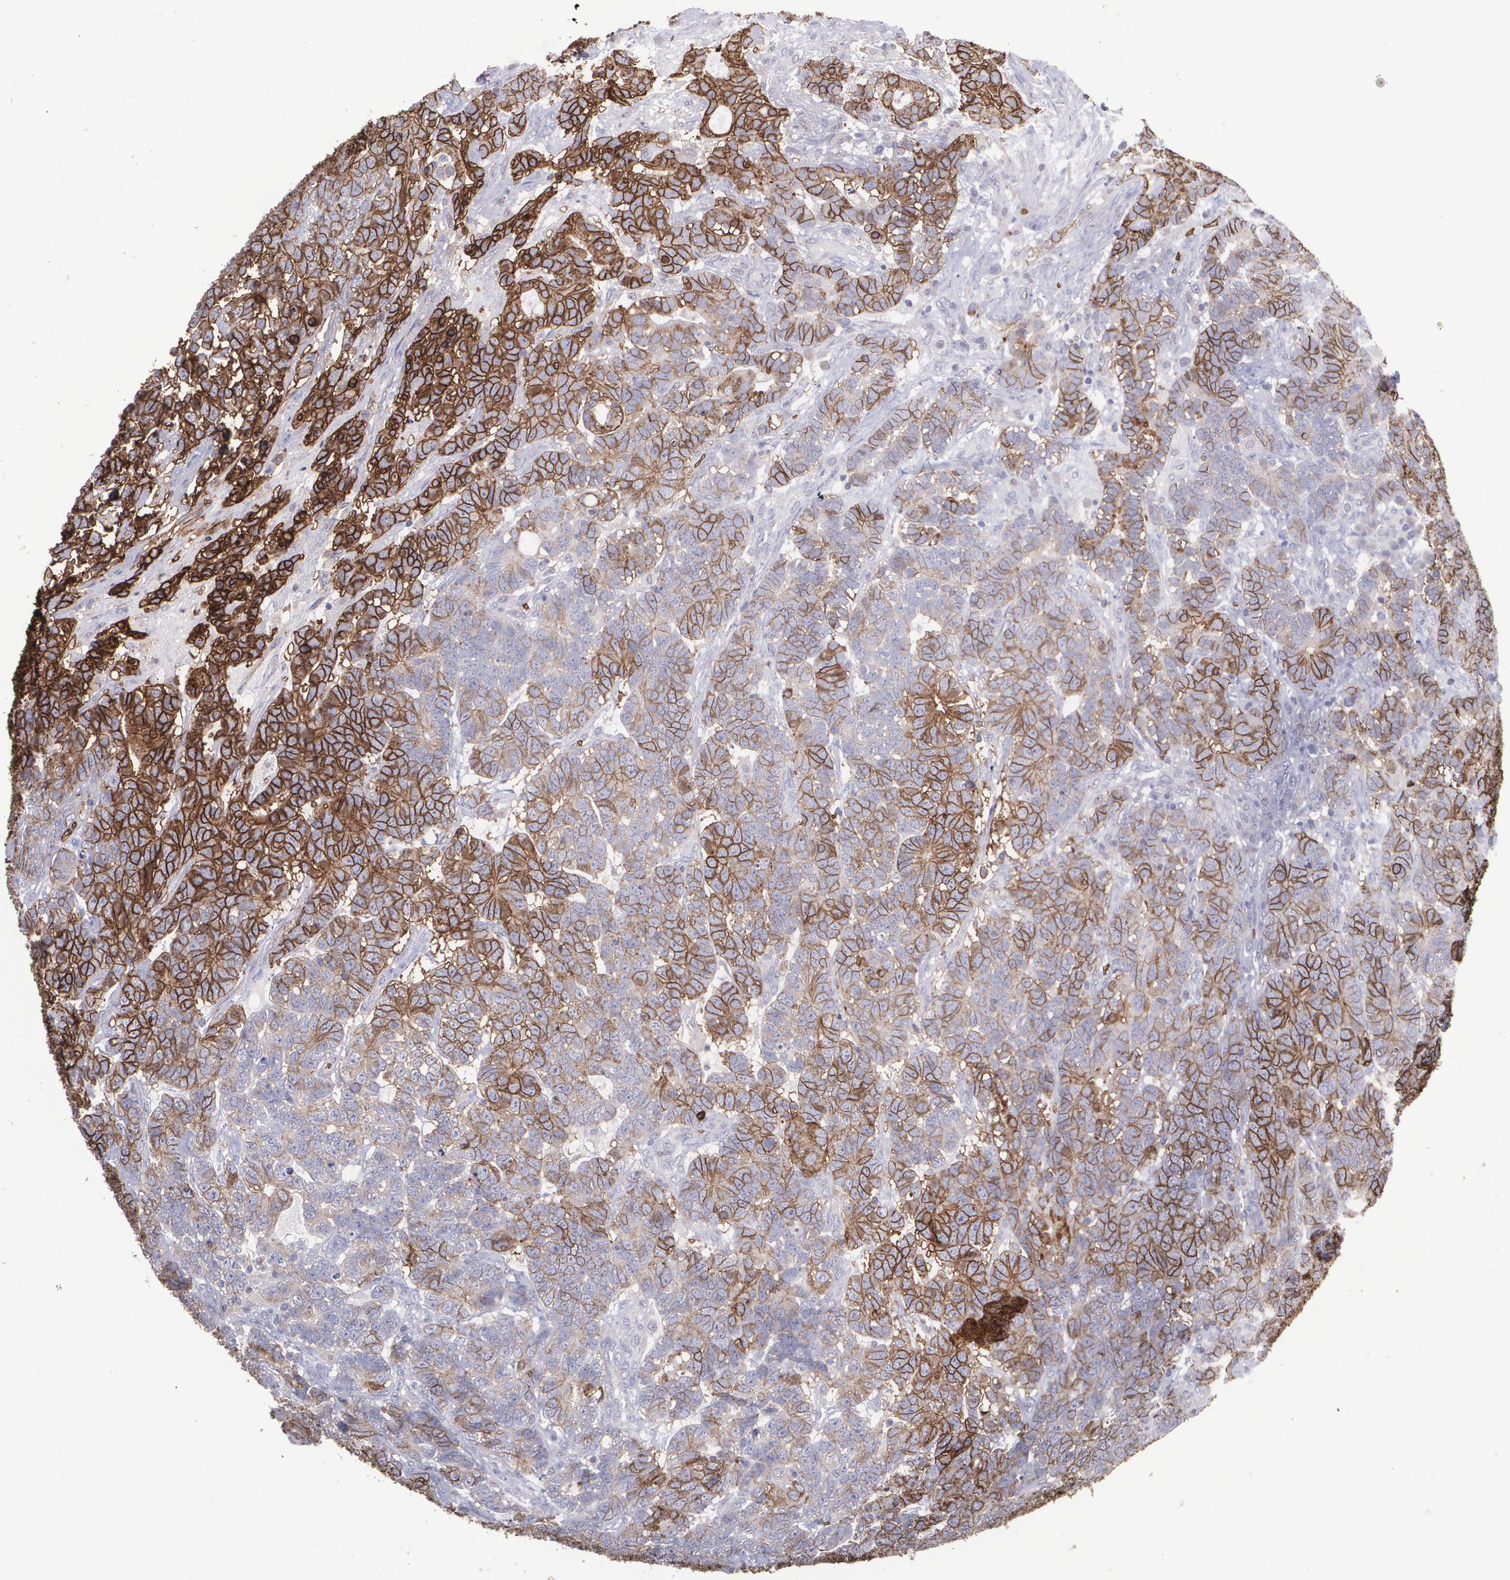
{"staining": {"intensity": "strong", "quantity": ">75%", "location": "cytoplasmic/membranous"}, "tissue": "testis cancer", "cell_type": "Tumor cells", "image_type": "cancer", "snomed": [{"axis": "morphology", "description": "Carcinoma, Embryonal, NOS"}, {"axis": "topography", "description": "Testis"}], "caption": "This micrograph reveals IHC staining of human testis embryonal carcinoma, with high strong cytoplasmic/membranous expression in approximately >75% of tumor cells.", "gene": "SLC2A1", "patient": {"sex": "male", "age": 26}}